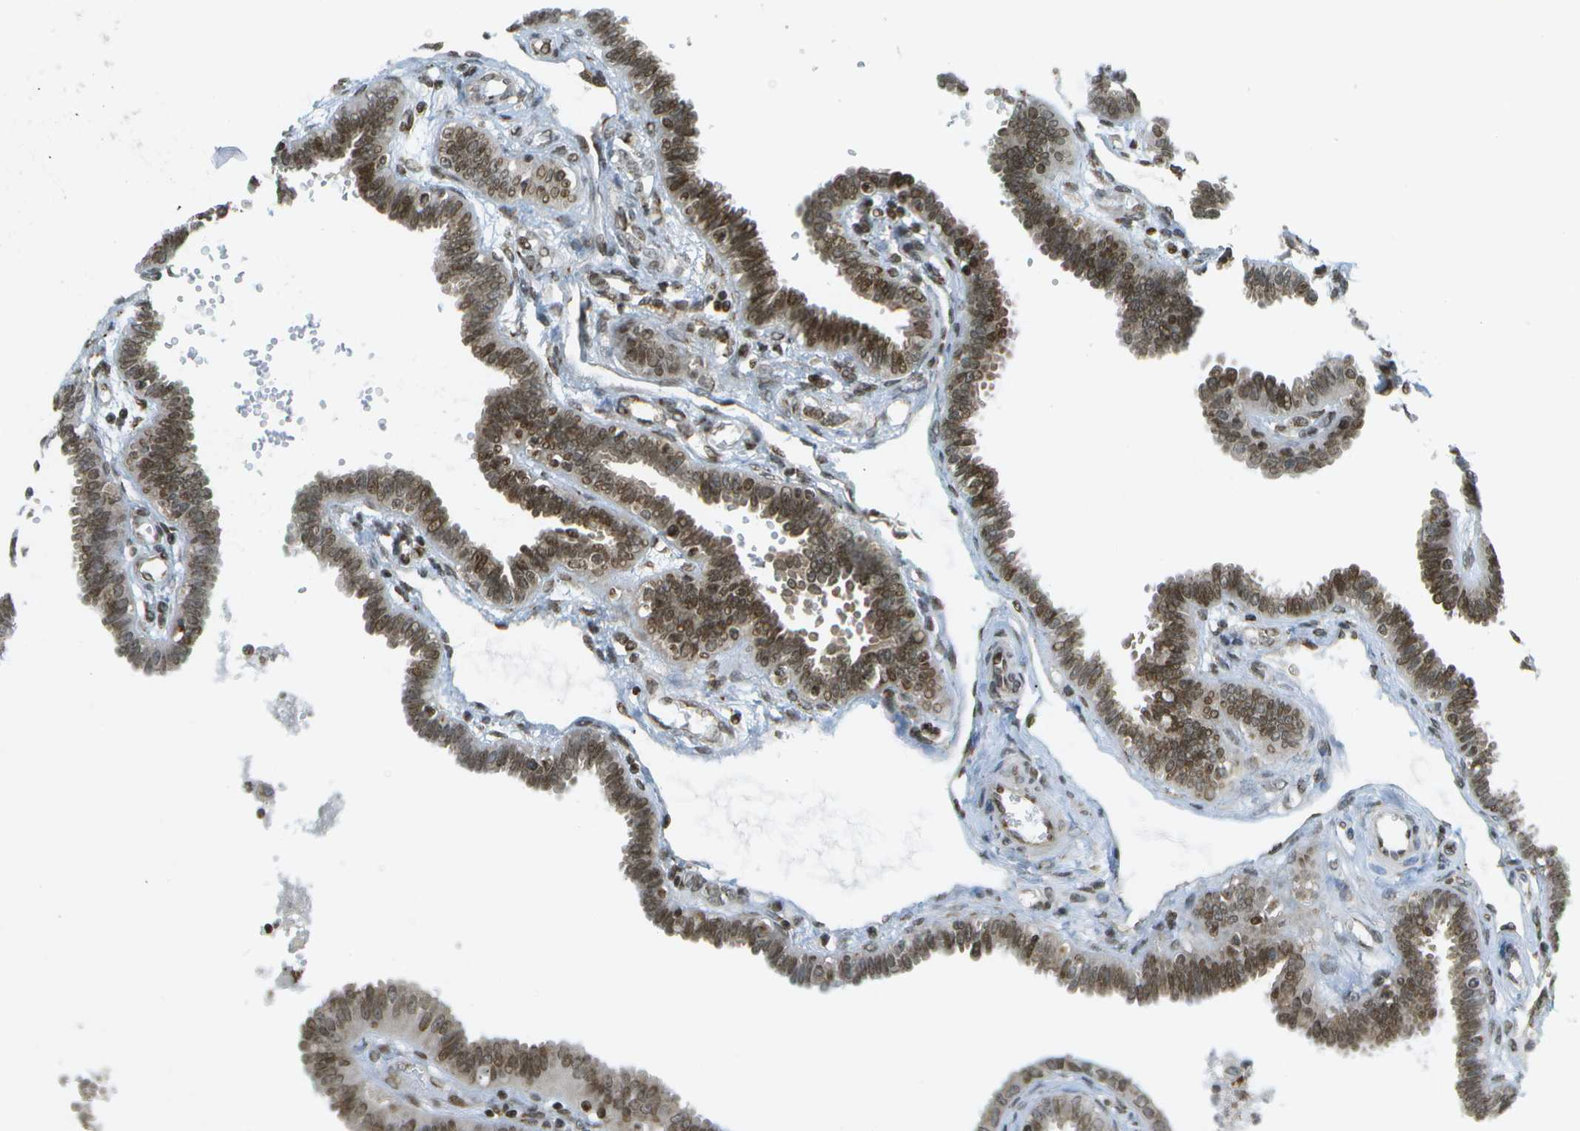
{"staining": {"intensity": "moderate", "quantity": ">75%", "location": "cytoplasmic/membranous,nuclear"}, "tissue": "fallopian tube", "cell_type": "Glandular cells", "image_type": "normal", "snomed": [{"axis": "morphology", "description": "Normal tissue, NOS"}, {"axis": "topography", "description": "Fallopian tube"}], "caption": "Fallopian tube stained for a protein (brown) exhibits moderate cytoplasmic/membranous,nuclear positive expression in approximately >75% of glandular cells.", "gene": "EVC", "patient": {"sex": "female", "age": 32}}